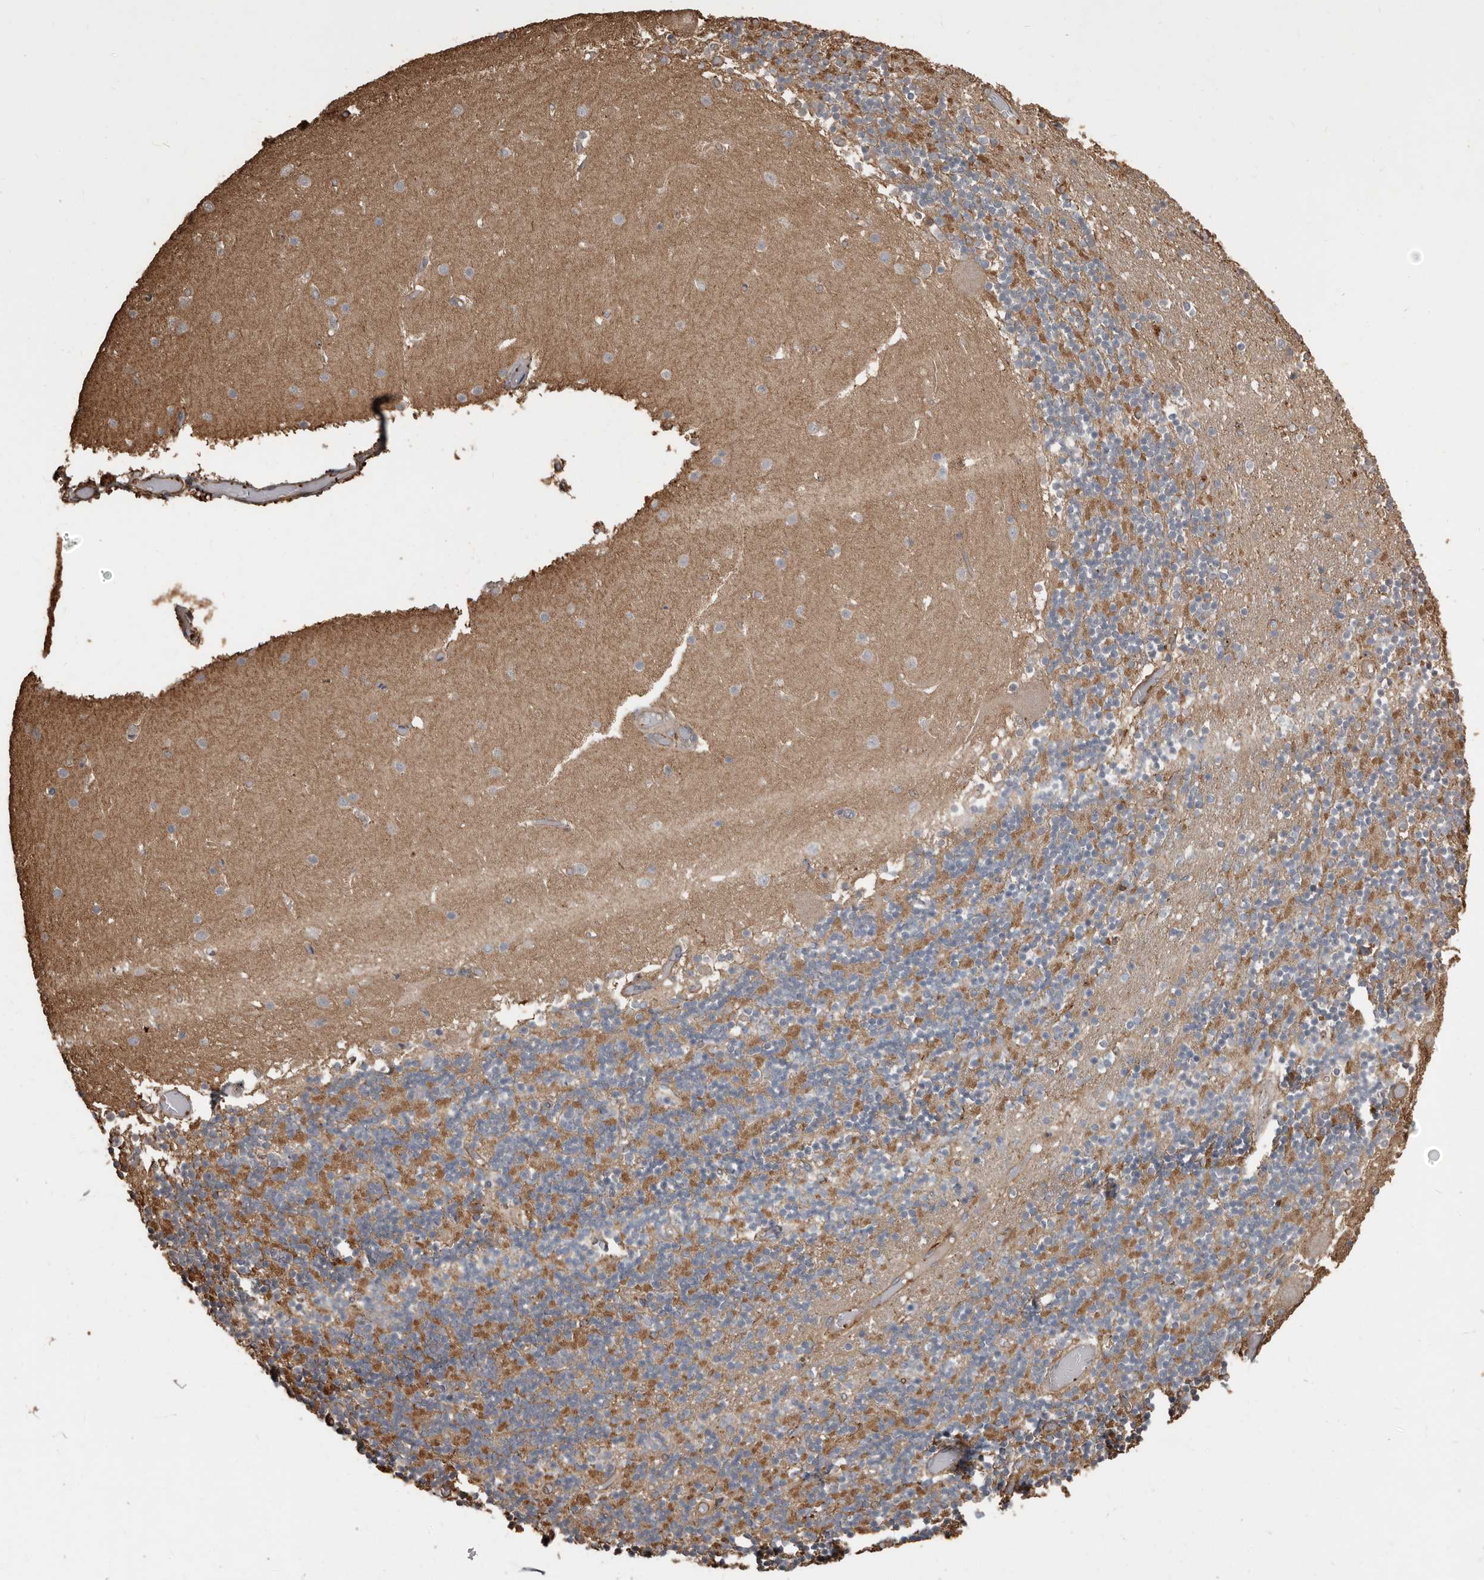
{"staining": {"intensity": "moderate", "quantity": "<25%", "location": "cytoplasmic/membranous"}, "tissue": "cerebellum", "cell_type": "Cells in granular layer", "image_type": "normal", "snomed": [{"axis": "morphology", "description": "Normal tissue, NOS"}, {"axis": "topography", "description": "Cerebellum"}], "caption": "Protein expression analysis of benign human cerebellum reveals moderate cytoplasmic/membranous positivity in about <25% of cells in granular layer. Nuclei are stained in blue.", "gene": "DENND6B", "patient": {"sex": "female", "age": 28}}